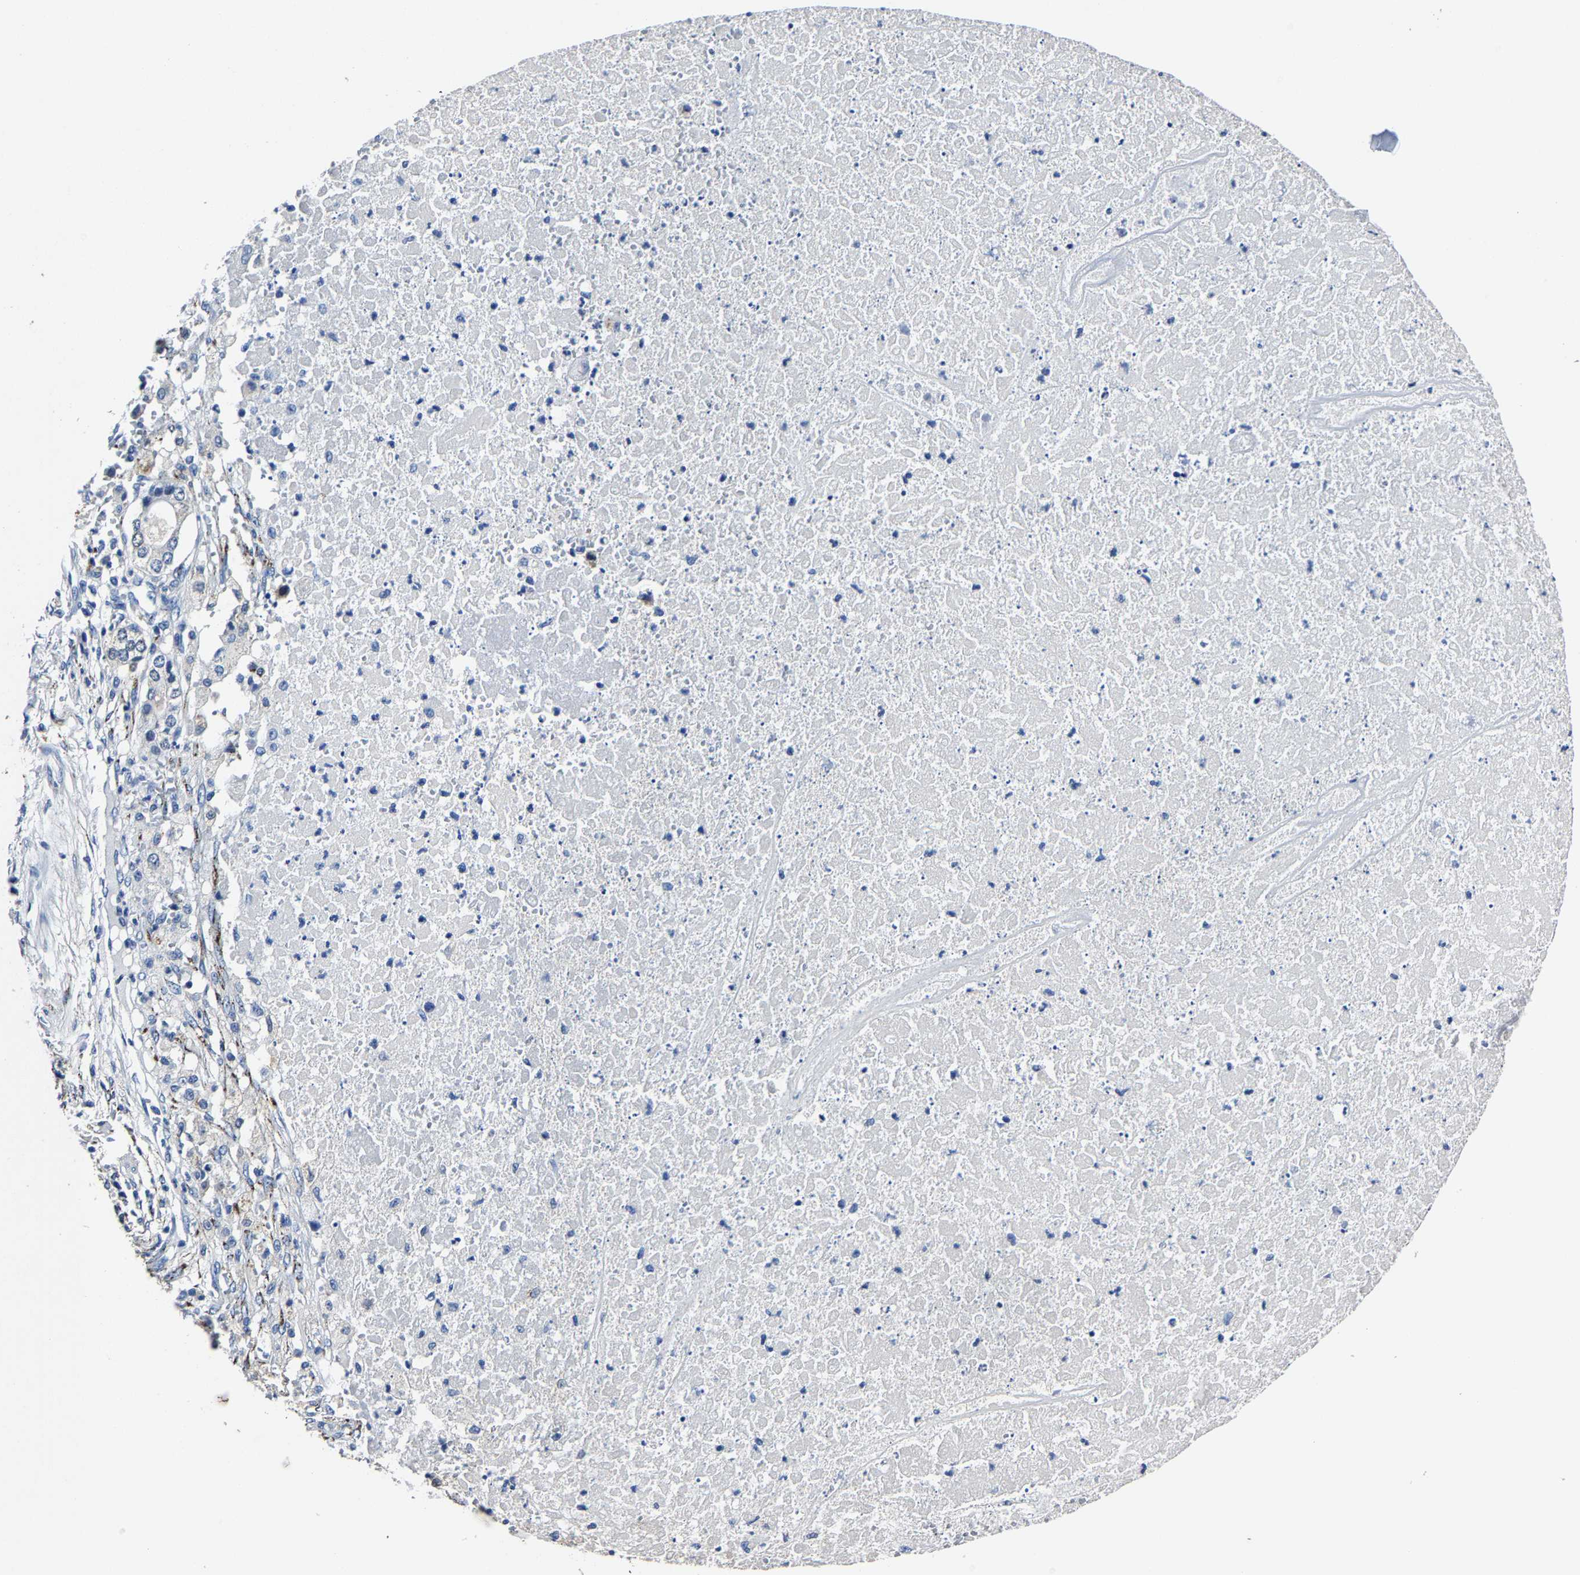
{"staining": {"intensity": "negative", "quantity": "none", "location": "none"}, "tissue": "pancreatic cancer", "cell_type": "Tumor cells", "image_type": "cancer", "snomed": [{"axis": "morphology", "description": "Adenocarcinoma, NOS"}, {"axis": "topography", "description": "Pancreas"}], "caption": "Pancreatic cancer (adenocarcinoma) stained for a protein using immunohistochemistry reveals no staining tumor cells.", "gene": "PSPH", "patient": {"sex": "male", "age": 50}}